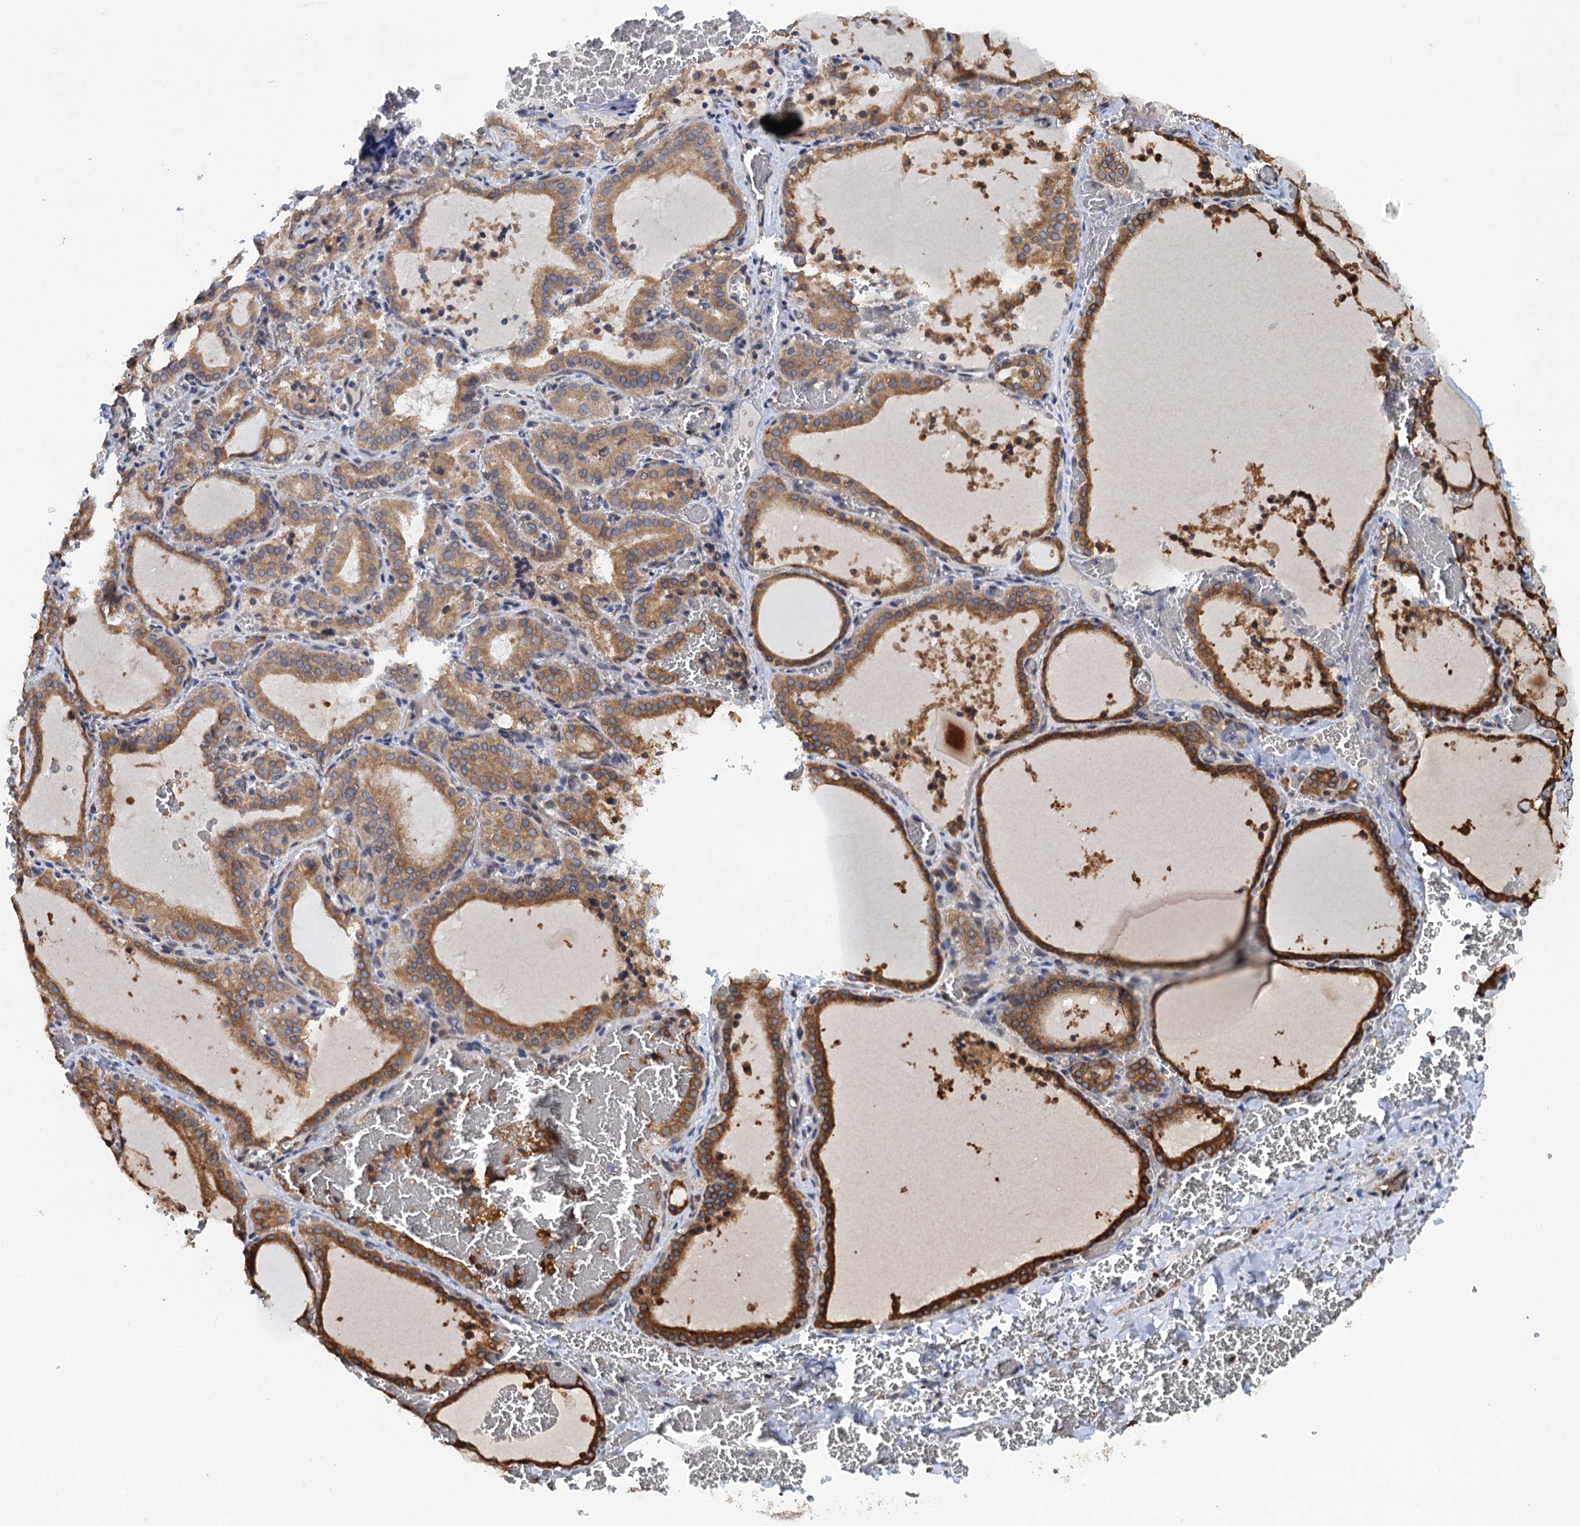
{"staining": {"intensity": "moderate", "quantity": ">75%", "location": "cytoplasmic/membranous"}, "tissue": "thyroid gland", "cell_type": "Glandular cells", "image_type": "normal", "snomed": [{"axis": "morphology", "description": "Normal tissue, NOS"}, {"axis": "topography", "description": "Thyroid gland"}], "caption": "DAB immunohistochemical staining of normal human thyroid gland reveals moderate cytoplasmic/membranous protein staining in about >75% of glandular cells.", "gene": "ARMC5", "patient": {"sex": "female", "age": 39}}